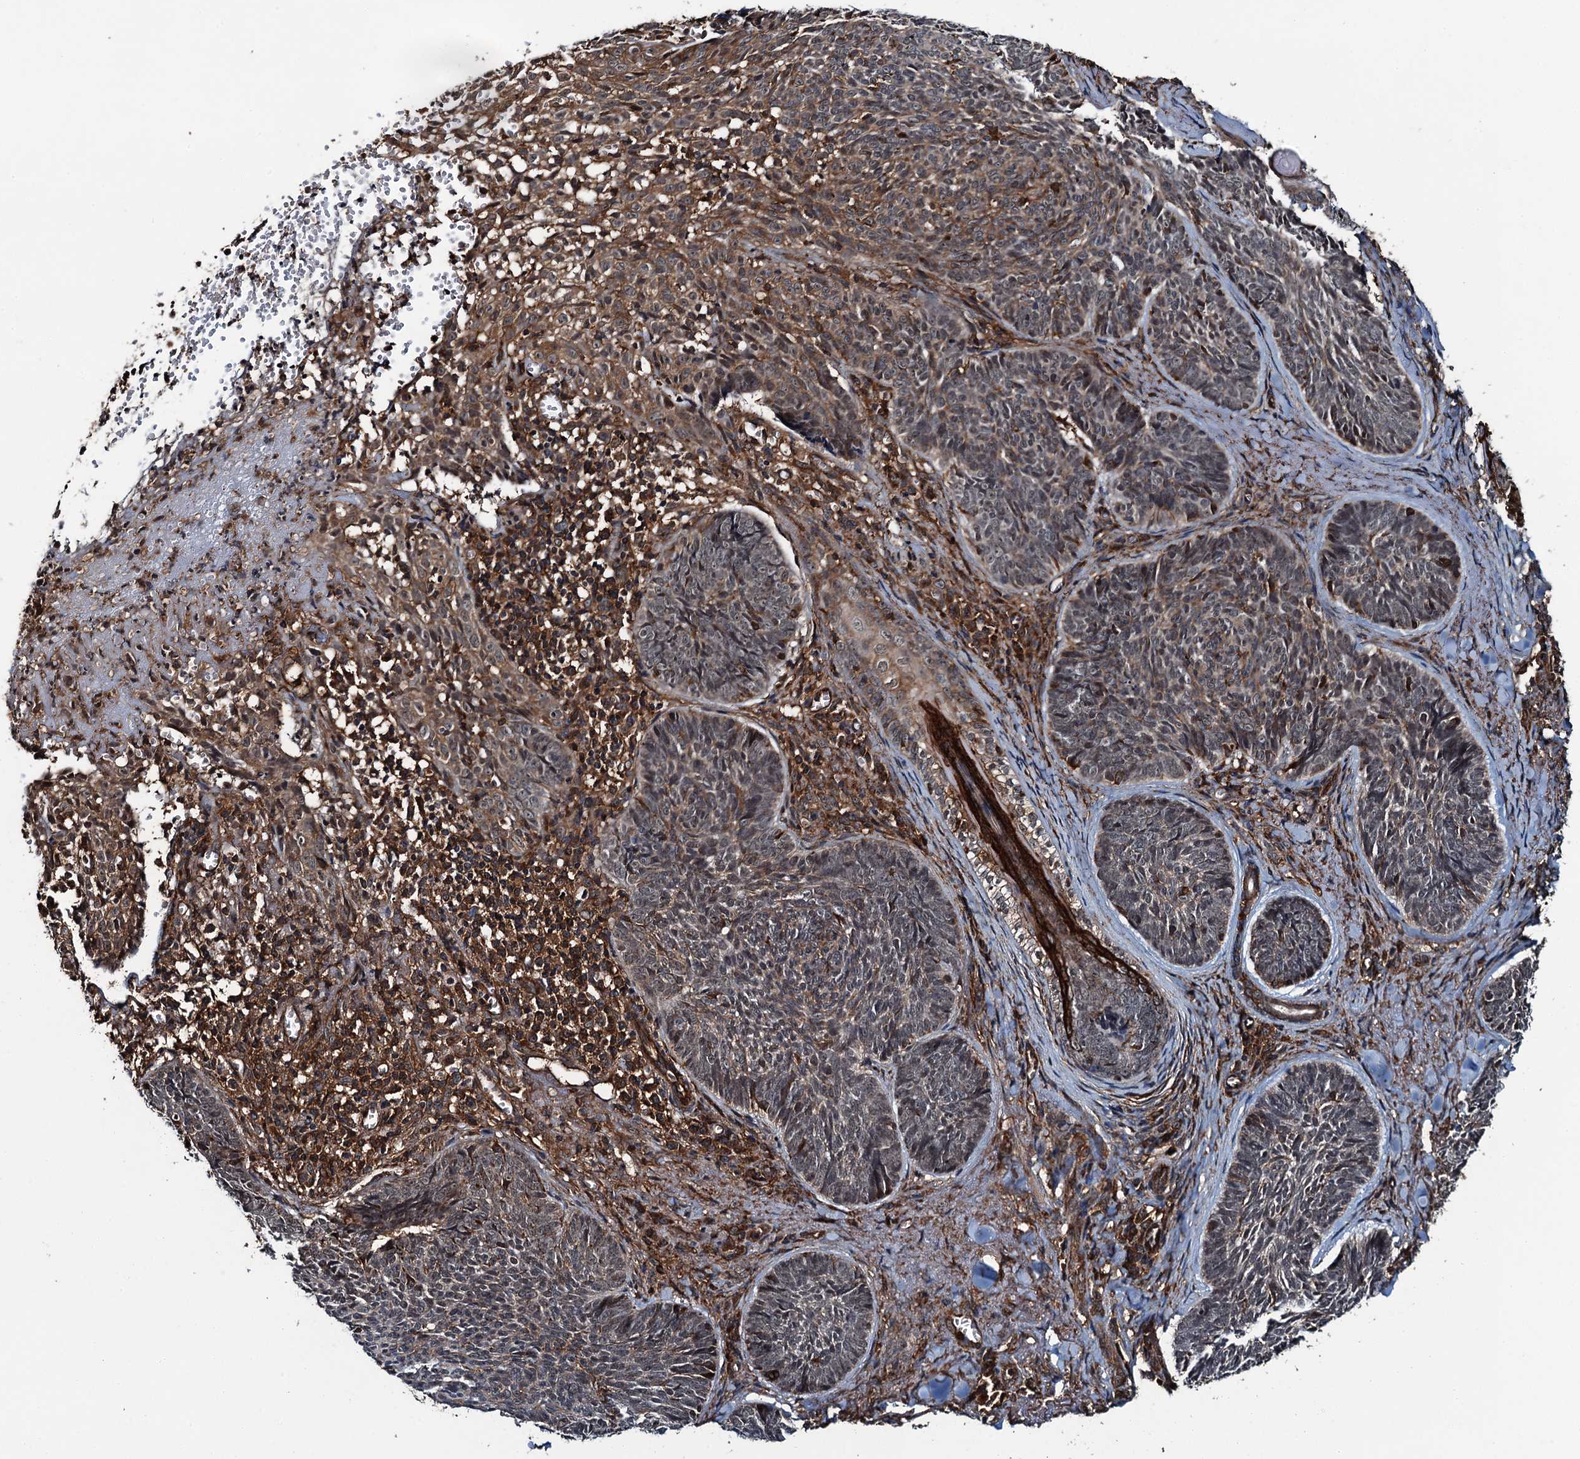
{"staining": {"intensity": "moderate", "quantity": "25%-75%", "location": "cytoplasmic/membranous"}, "tissue": "skin cancer", "cell_type": "Tumor cells", "image_type": "cancer", "snomed": [{"axis": "morphology", "description": "Basal cell carcinoma"}, {"axis": "topography", "description": "Skin"}], "caption": "Protein expression analysis of skin basal cell carcinoma shows moderate cytoplasmic/membranous staining in approximately 25%-75% of tumor cells.", "gene": "WHAMM", "patient": {"sex": "female", "age": 74}}